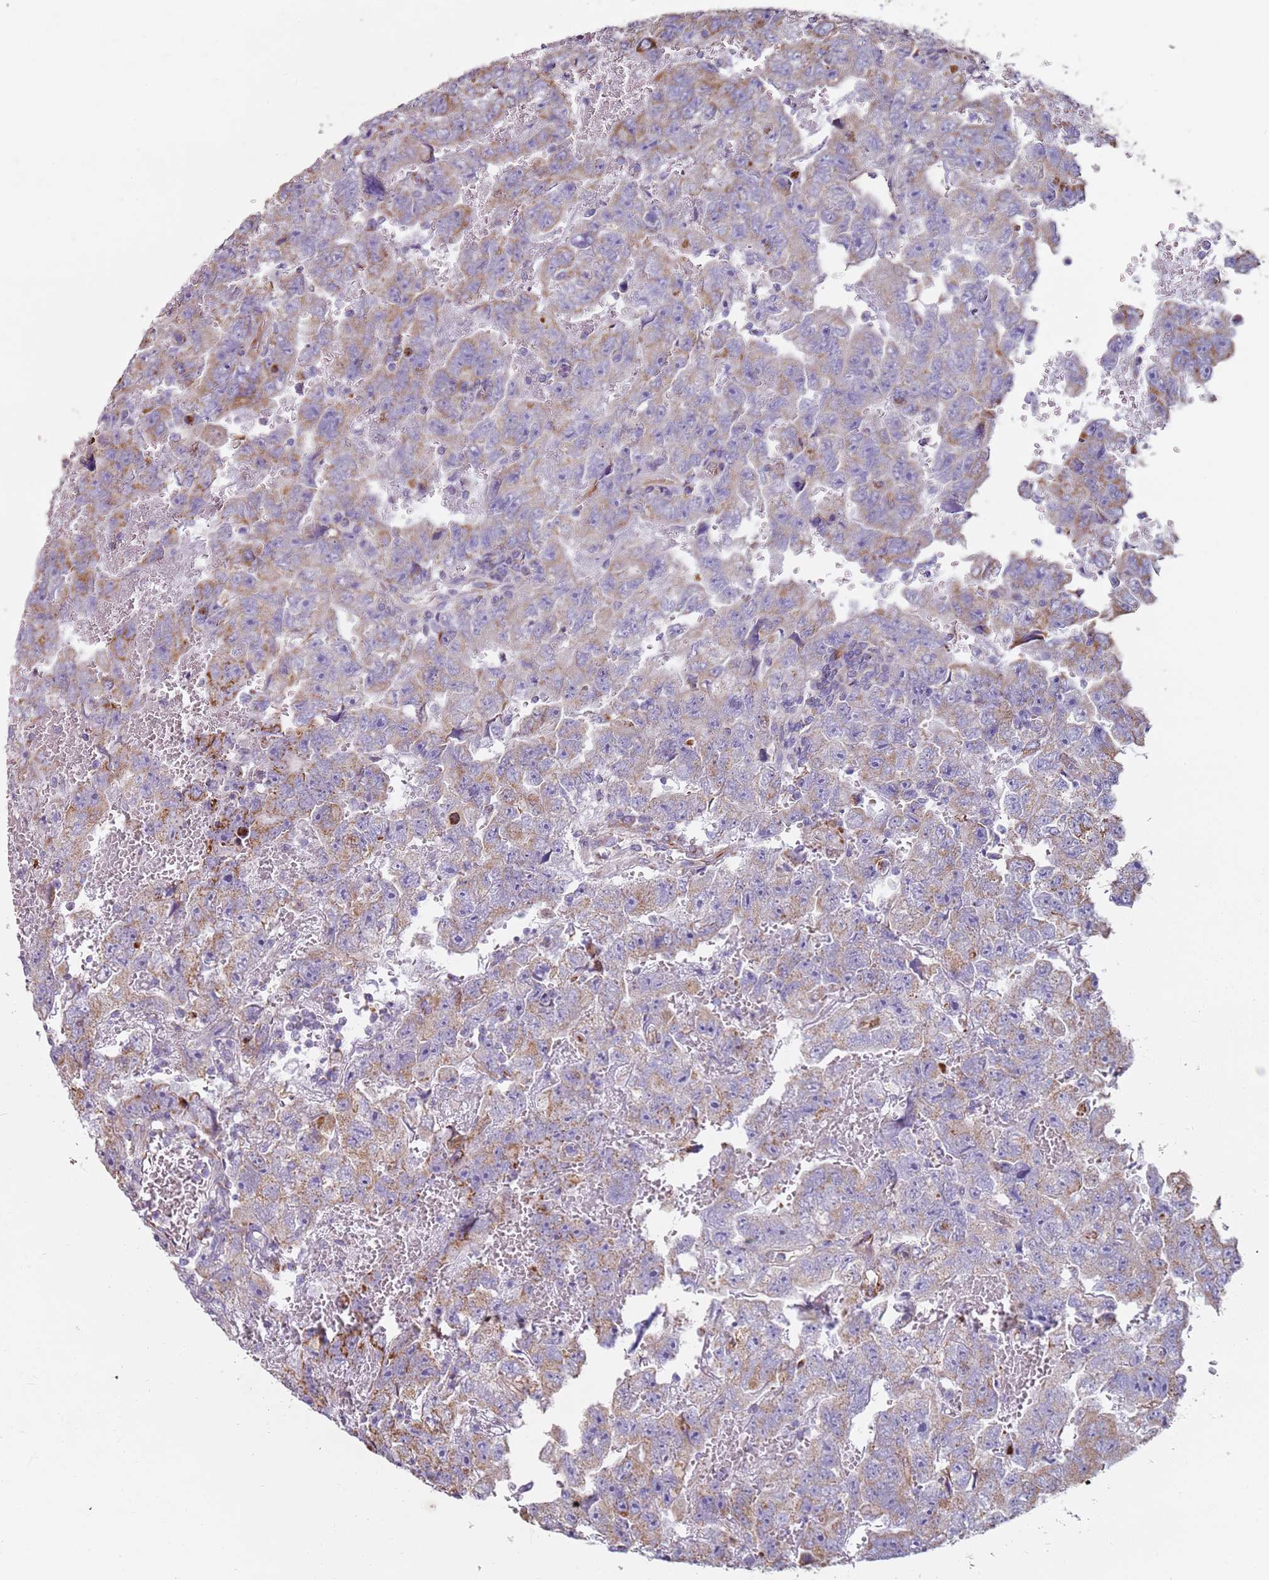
{"staining": {"intensity": "moderate", "quantity": "<25%", "location": "cytoplasmic/membranous"}, "tissue": "testis cancer", "cell_type": "Tumor cells", "image_type": "cancer", "snomed": [{"axis": "morphology", "description": "Carcinoma, Embryonal, NOS"}, {"axis": "topography", "description": "Testis"}], "caption": "A brown stain labels moderate cytoplasmic/membranous staining of a protein in human testis cancer tumor cells.", "gene": "ALS2", "patient": {"sex": "male", "age": 45}}